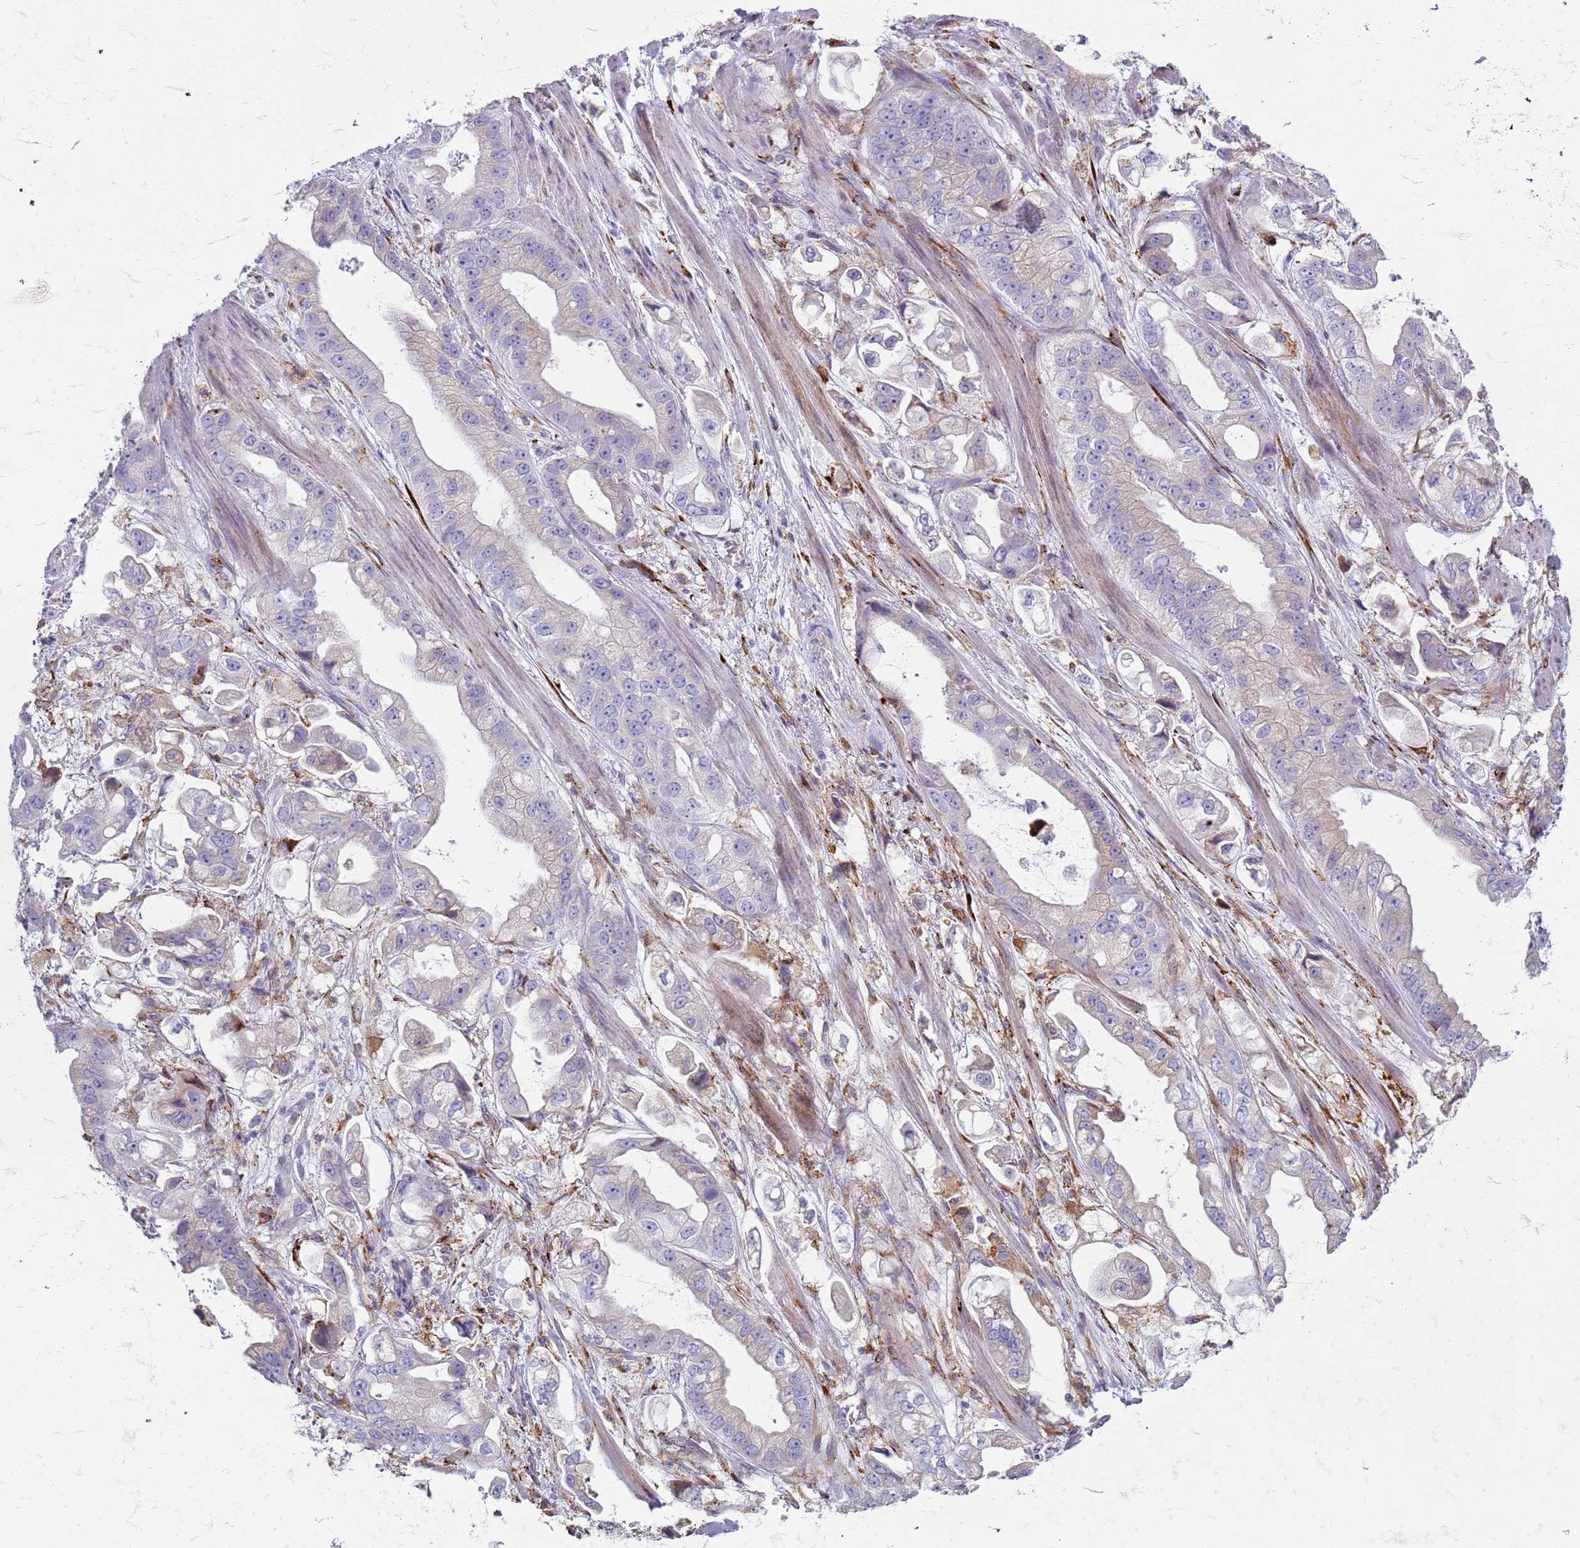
{"staining": {"intensity": "negative", "quantity": "none", "location": "none"}, "tissue": "stomach cancer", "cell_type": "Tumor cells", "image_type": "cancer", "snomed": [{"axis": "morphology", "description": "Adenocarcinoma, NOS"}, {"axis": "topography", "description": "Stomach"}], "caption": "This is an immunohistochemistry photomicrograph of human stomach adenocarcinoma. There is no expression in tumor cells.", "gene": "PDK3", "patient": {"sex": "male", "age": 62}}